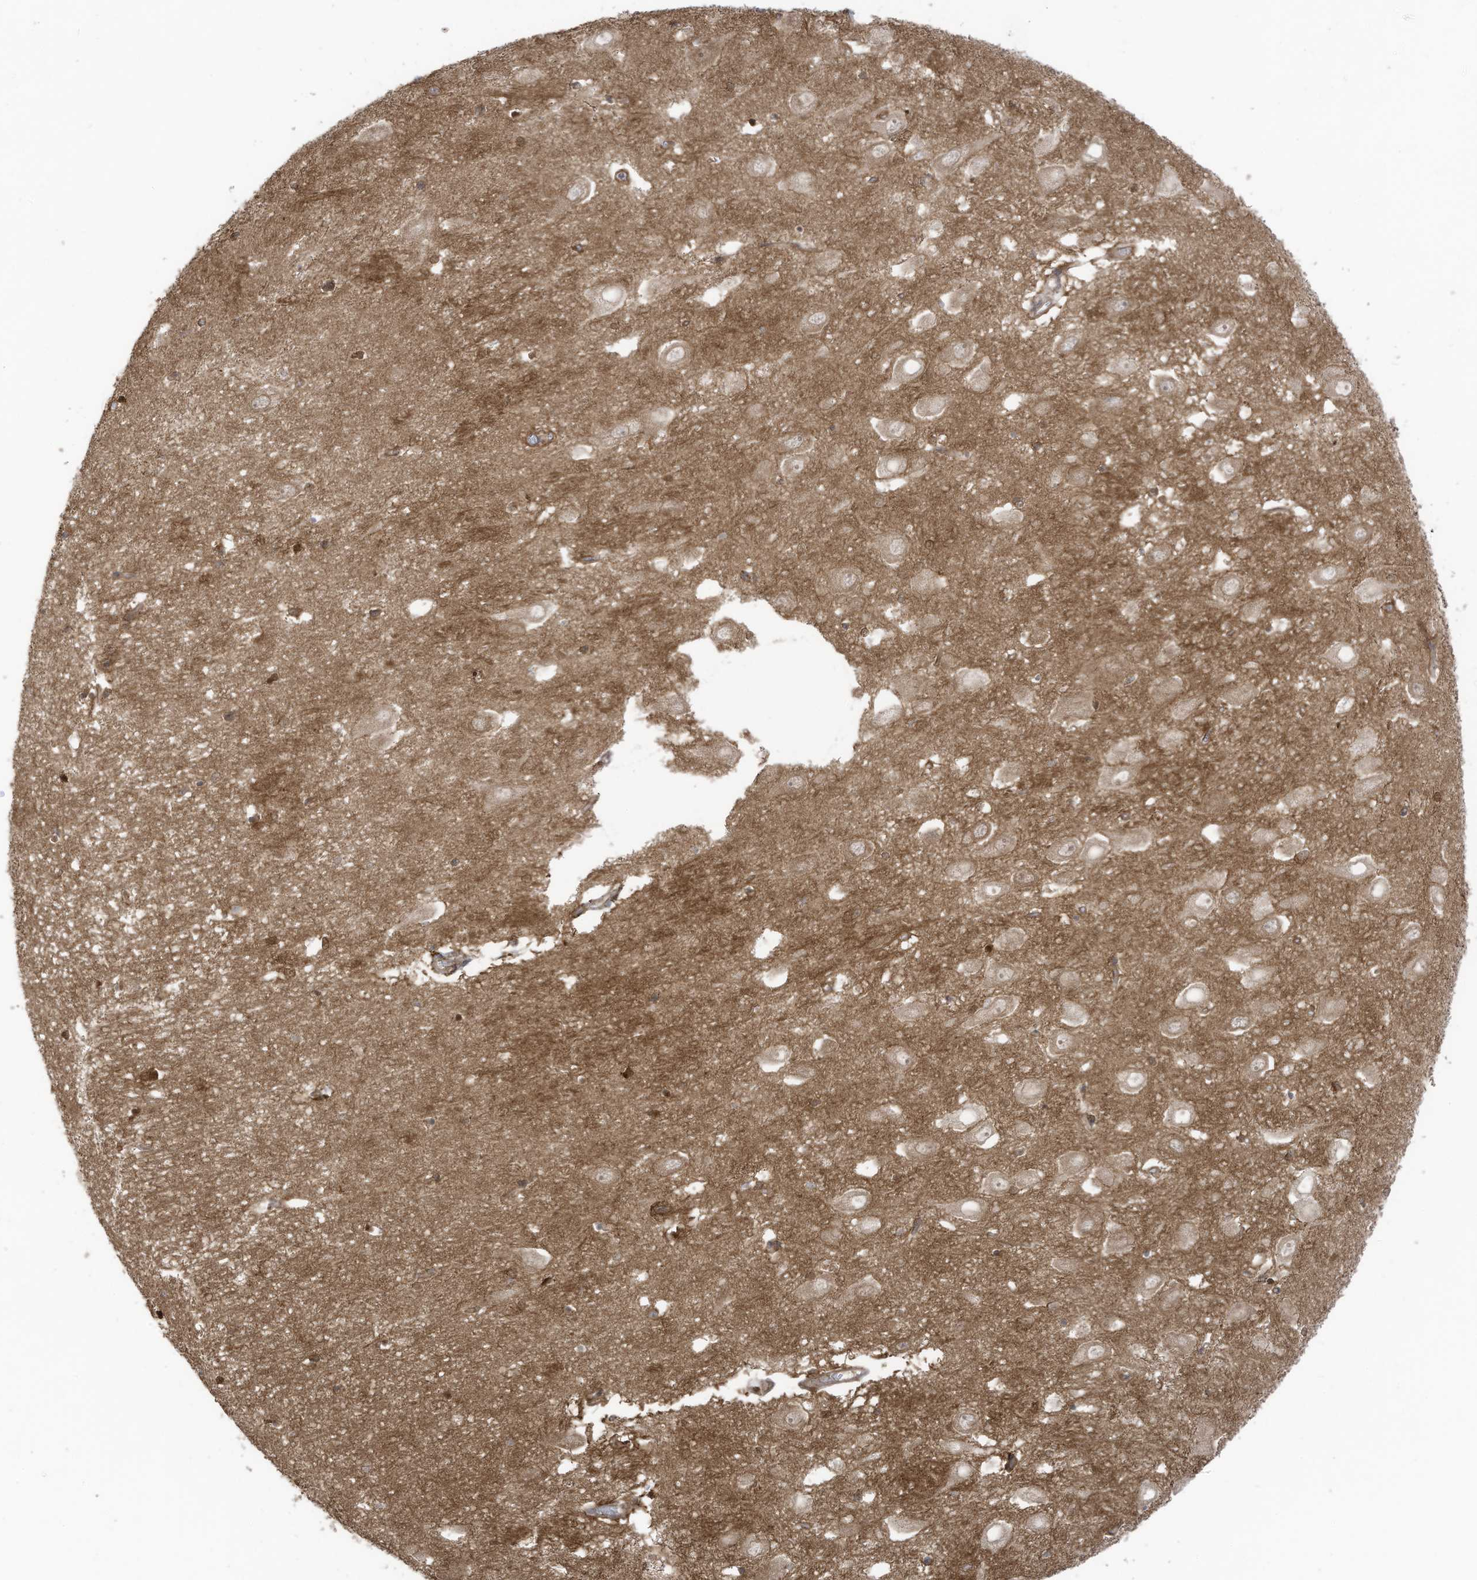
{"staining": {"intensity": "moderate", "quantity": "<25%", "location": "cytoplasmic/membranous"}, "tissue": "hippocampus", "cell_type": "Glial cells", "image_type": "normal", "snomed": [{"axis": "morphology", "description": "Normal tissue, NOS"}, {"axis": "topography", "description": "Hippocampus"}], "caption": "Glial cells show moderate cytoplasmic/membranous positivity in about <25% of cells in benign hippocampus. The protein of interest is stained brown, and the nuclei are stained in blue (DAB IHC with brightfield microscopy, high magnification).", "gene": "REPS1", "patient": {"sex": "female", "age": 64}}